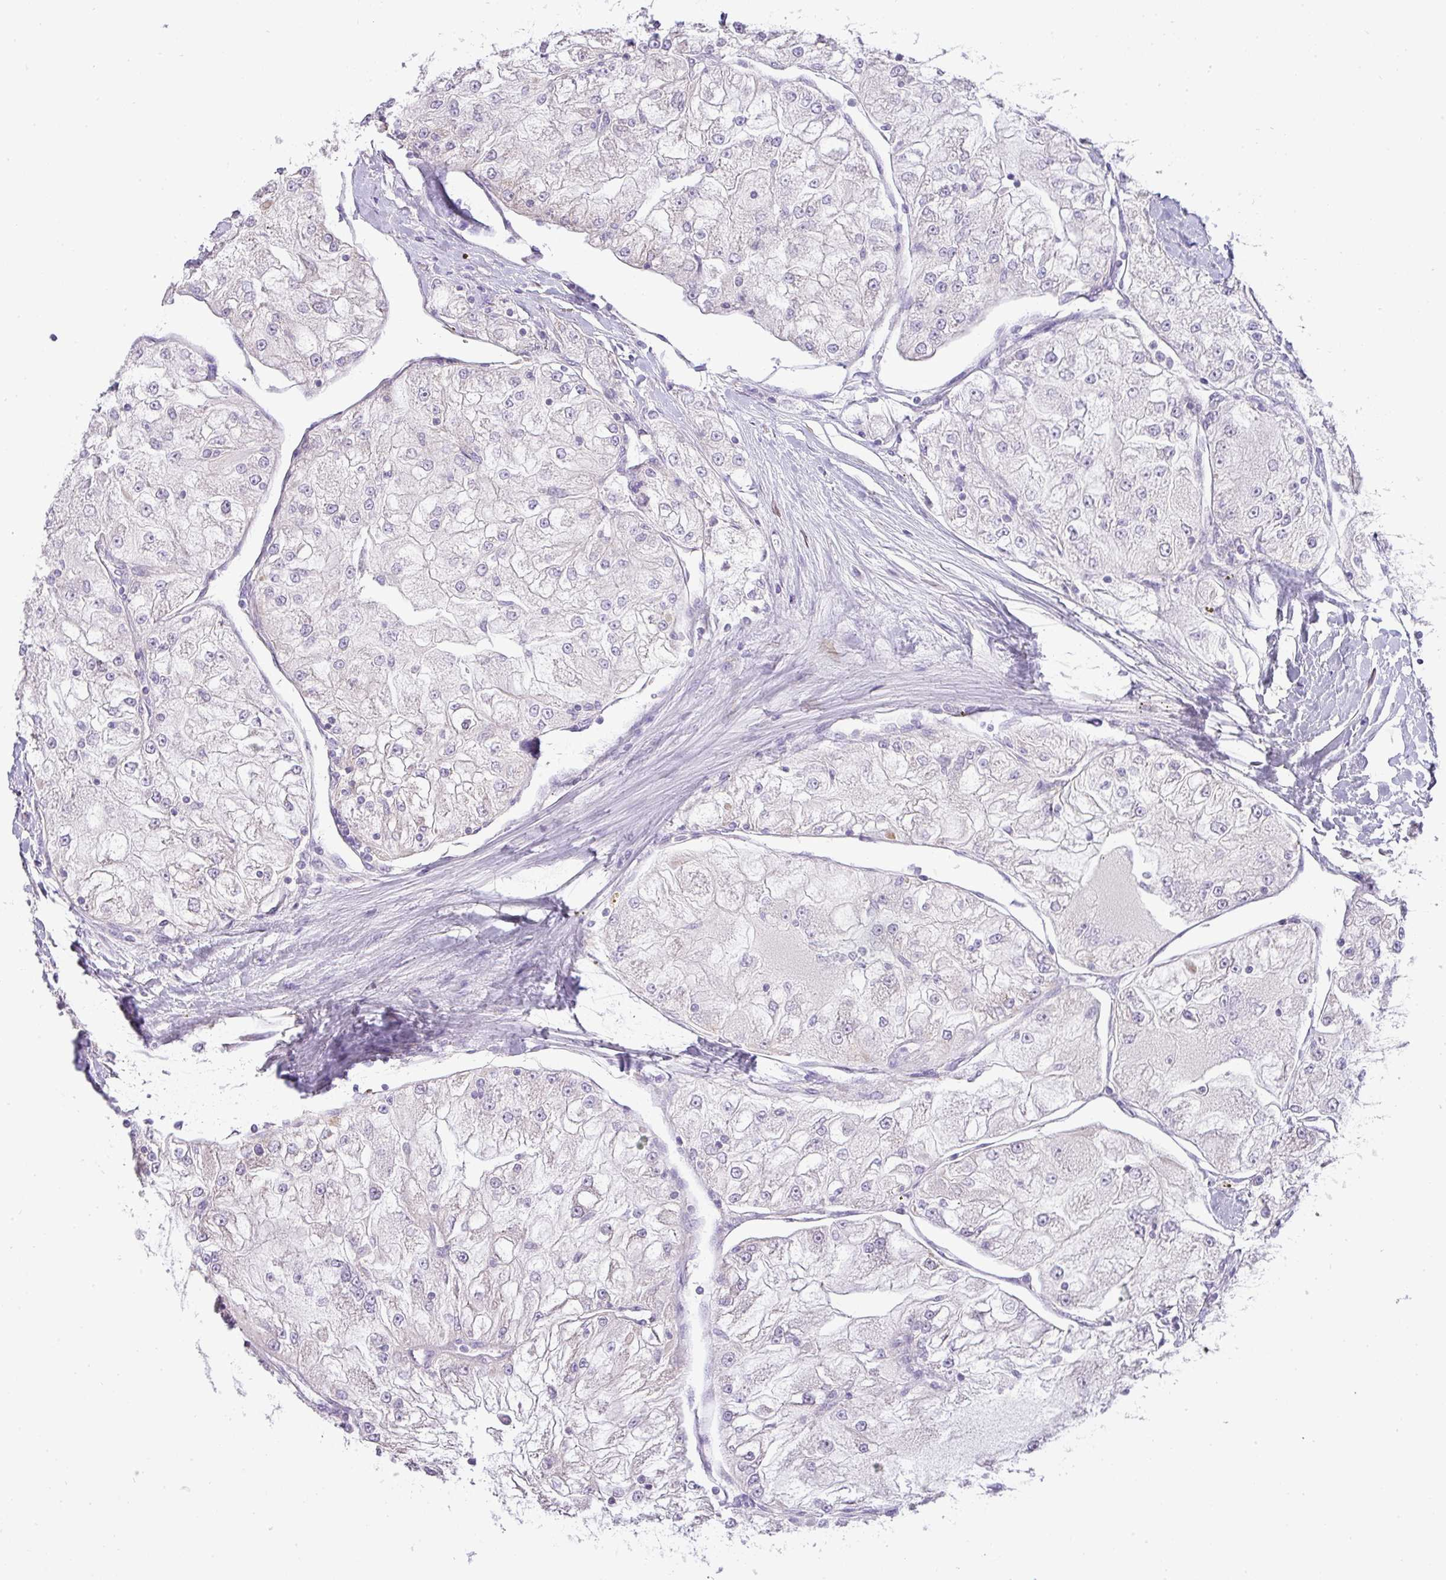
{"staining": {"intensity": "negative", "quantity": "none", "location": "none"}, "tissue": "renal cancer", "cell_type": "Tumor cells", "image_type": "cancer", "snomed": [{"axis": "morphology", "description": "Adenocarcinoma, NOS"}, {"axis": "topography", "description": "Kidney"}], "caption": "This histopathology image is of renal cancer stained with IHC to label a protein in brown with the nuclei are counter-stained blue. There is no positivity in tumor cells. Nuclei are stained in blue.", "gene": "ZNF211", "patient": {"sex": "female", "age": 72}}